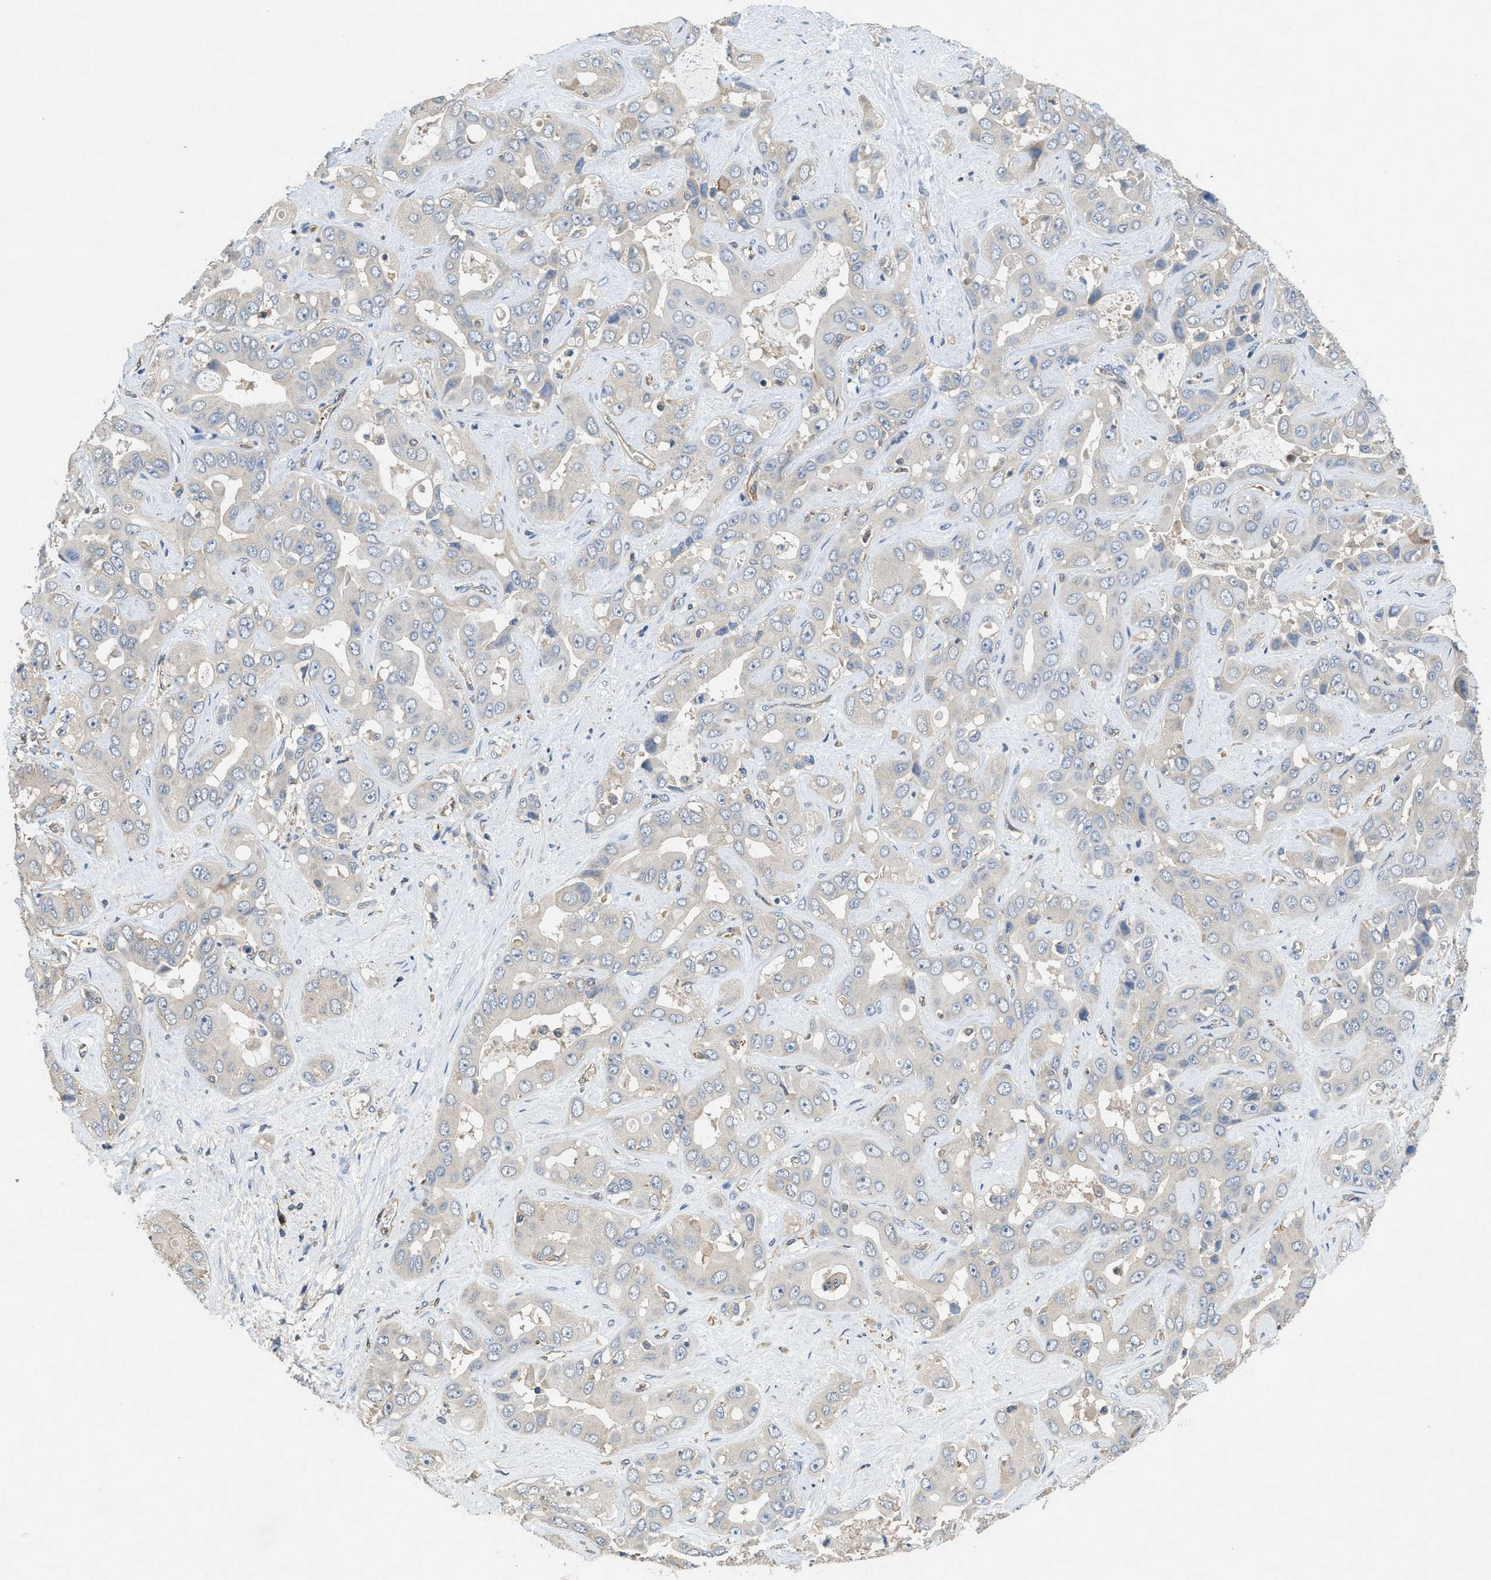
{"staining": {"intensity": "weak", "quantity": "<25%", "location": "cytoplasmic/membranous"}, "tissue": "liver cancer", "cell_type": "Tumor cells", "image_type": "cancer", "snomed": [{"axis": "morphology", "description": "Cholangiocarcinoma"}, {"axis": "topography", "description": "Liver"}], "caption": "This is an IHC image of human cholangiocarcinoma (liver). There is no expression in tumor cells.", "gene": "DGKE", "patient": {"sex": "female", "age": 52}}